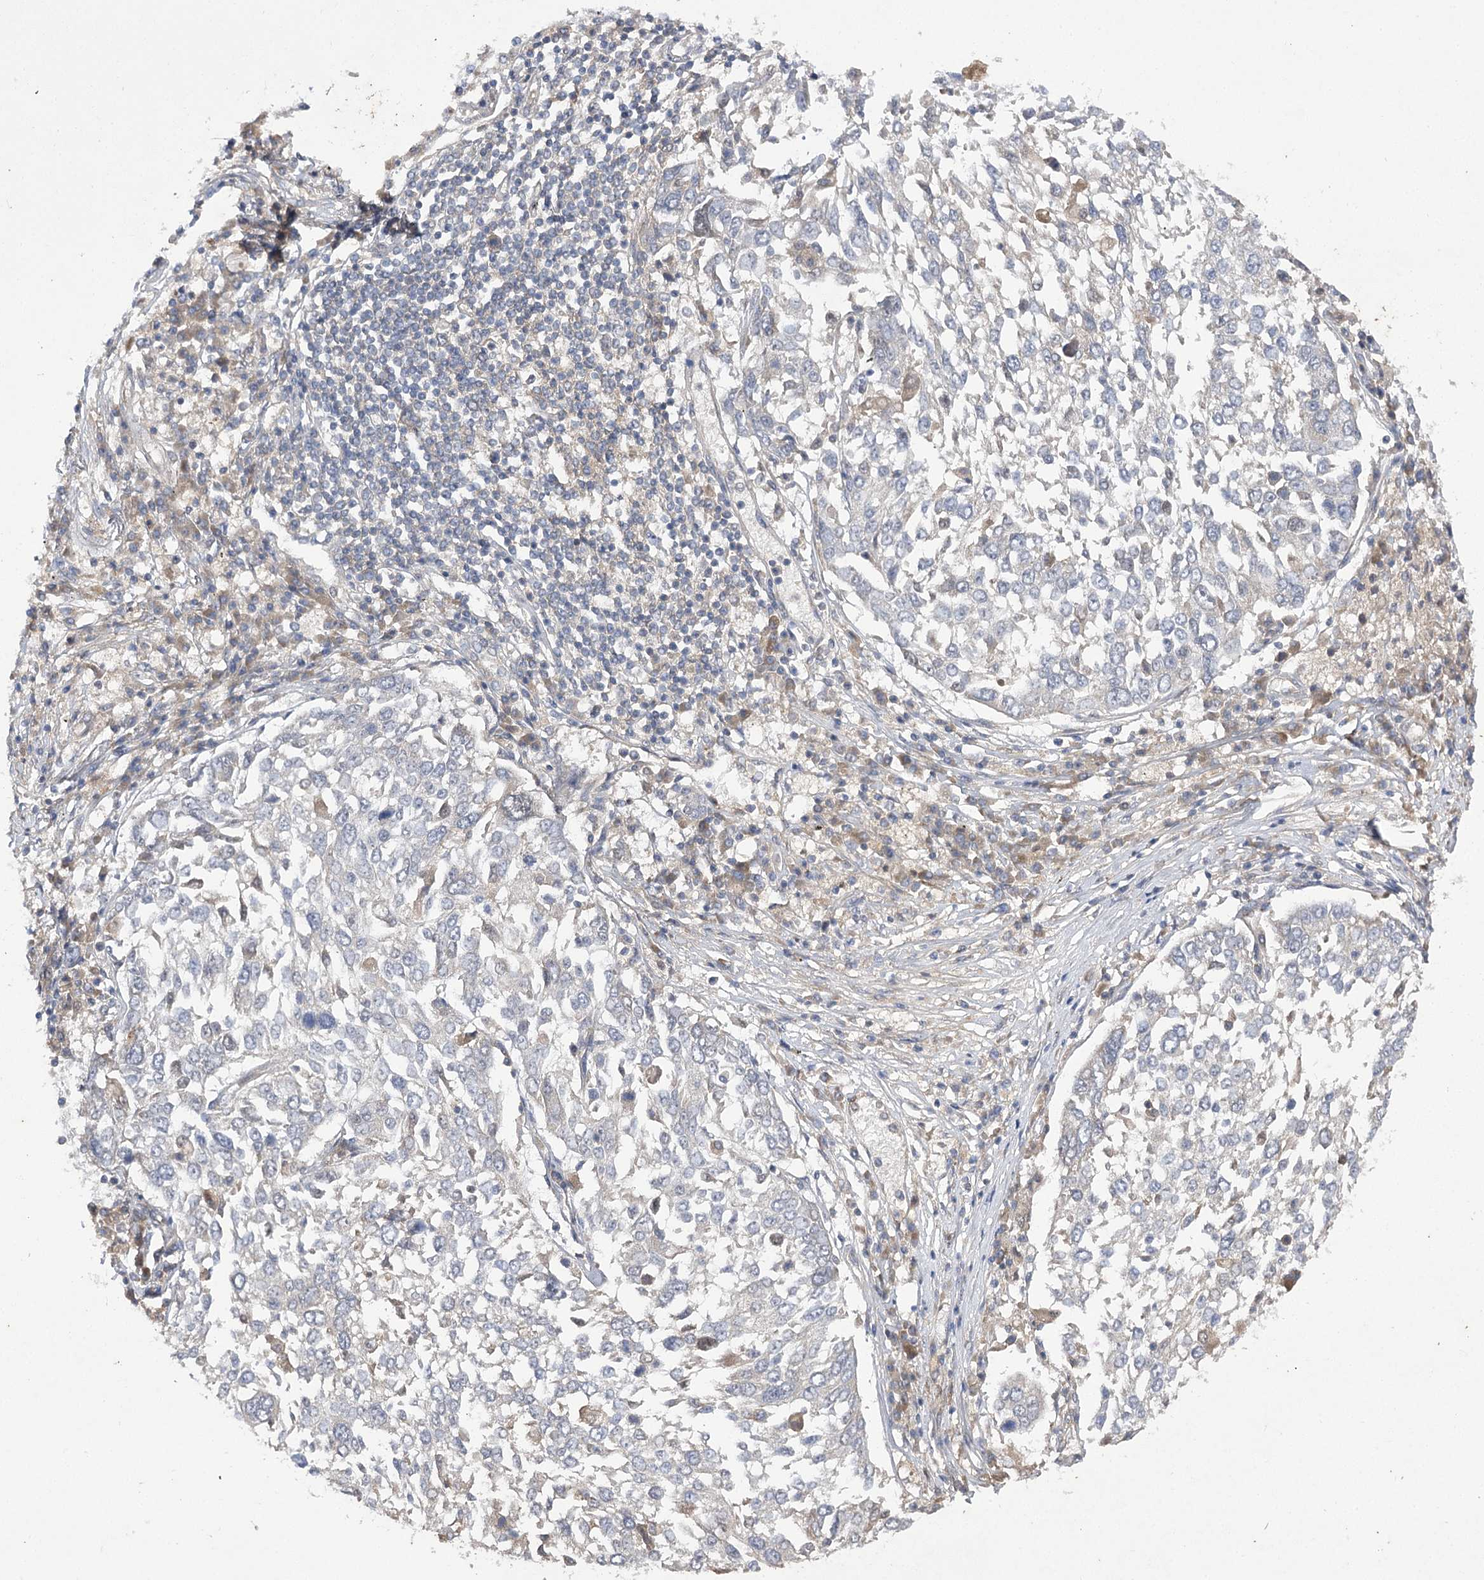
{"staining": {"intensity": "negative", "quantity": "none", "location": "none"}, "tissue": "lung cancer", "cell_type": "Tumor cells", "image_type": "cancer", "snomed": [{"axis": "morphology", "description": "Squamous cell carcinoma, NOS"}, {"axis": "topography", "description": "Lung"}], "caption": "A high-resolution image shows IHC staining of lung cancer, which demonstrates no significant staining in tumor cells.", "gene": "BCR", "patient": {"sex": "male", "age": 65}}